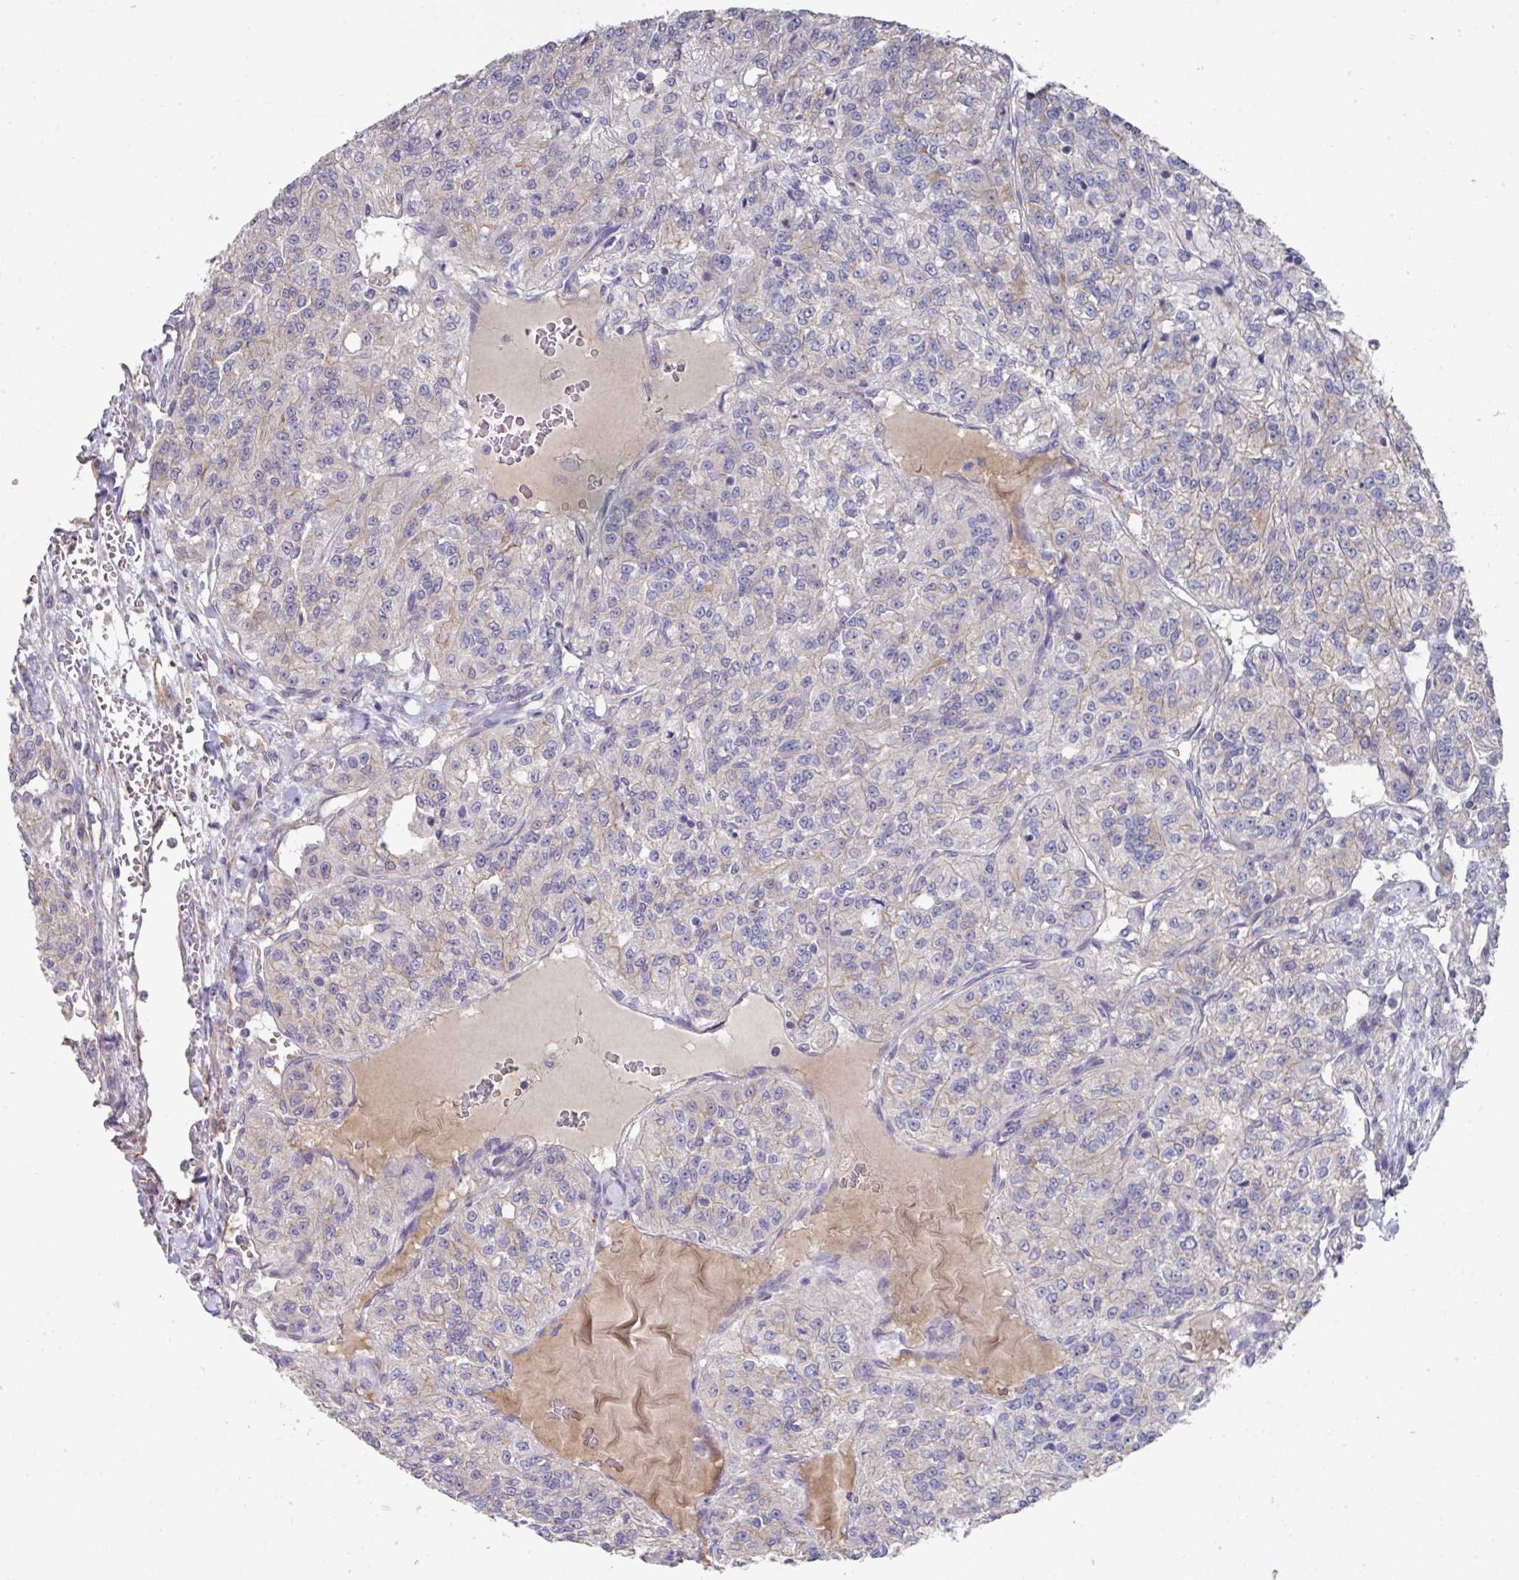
{"staining": {"intensity": "weak", "quantity": "<25%", "location": "cytoplasmic/membranous"}, "tissue": "renal cancer", "cell_type": "Tumor cells", "image_type": "cancer", "snomed": [{"axis": "morphology", "description": "Adenocarcinoma, NOS"}, {"axis": "topography", "description": "Kidney"}], "caption": "Immunohistochemical staining of adenocarcinoma (renal) shows no significant positivity in tumor cells.", "gene": "PRR5", "patient": {"sex": "female", "age": 63}}